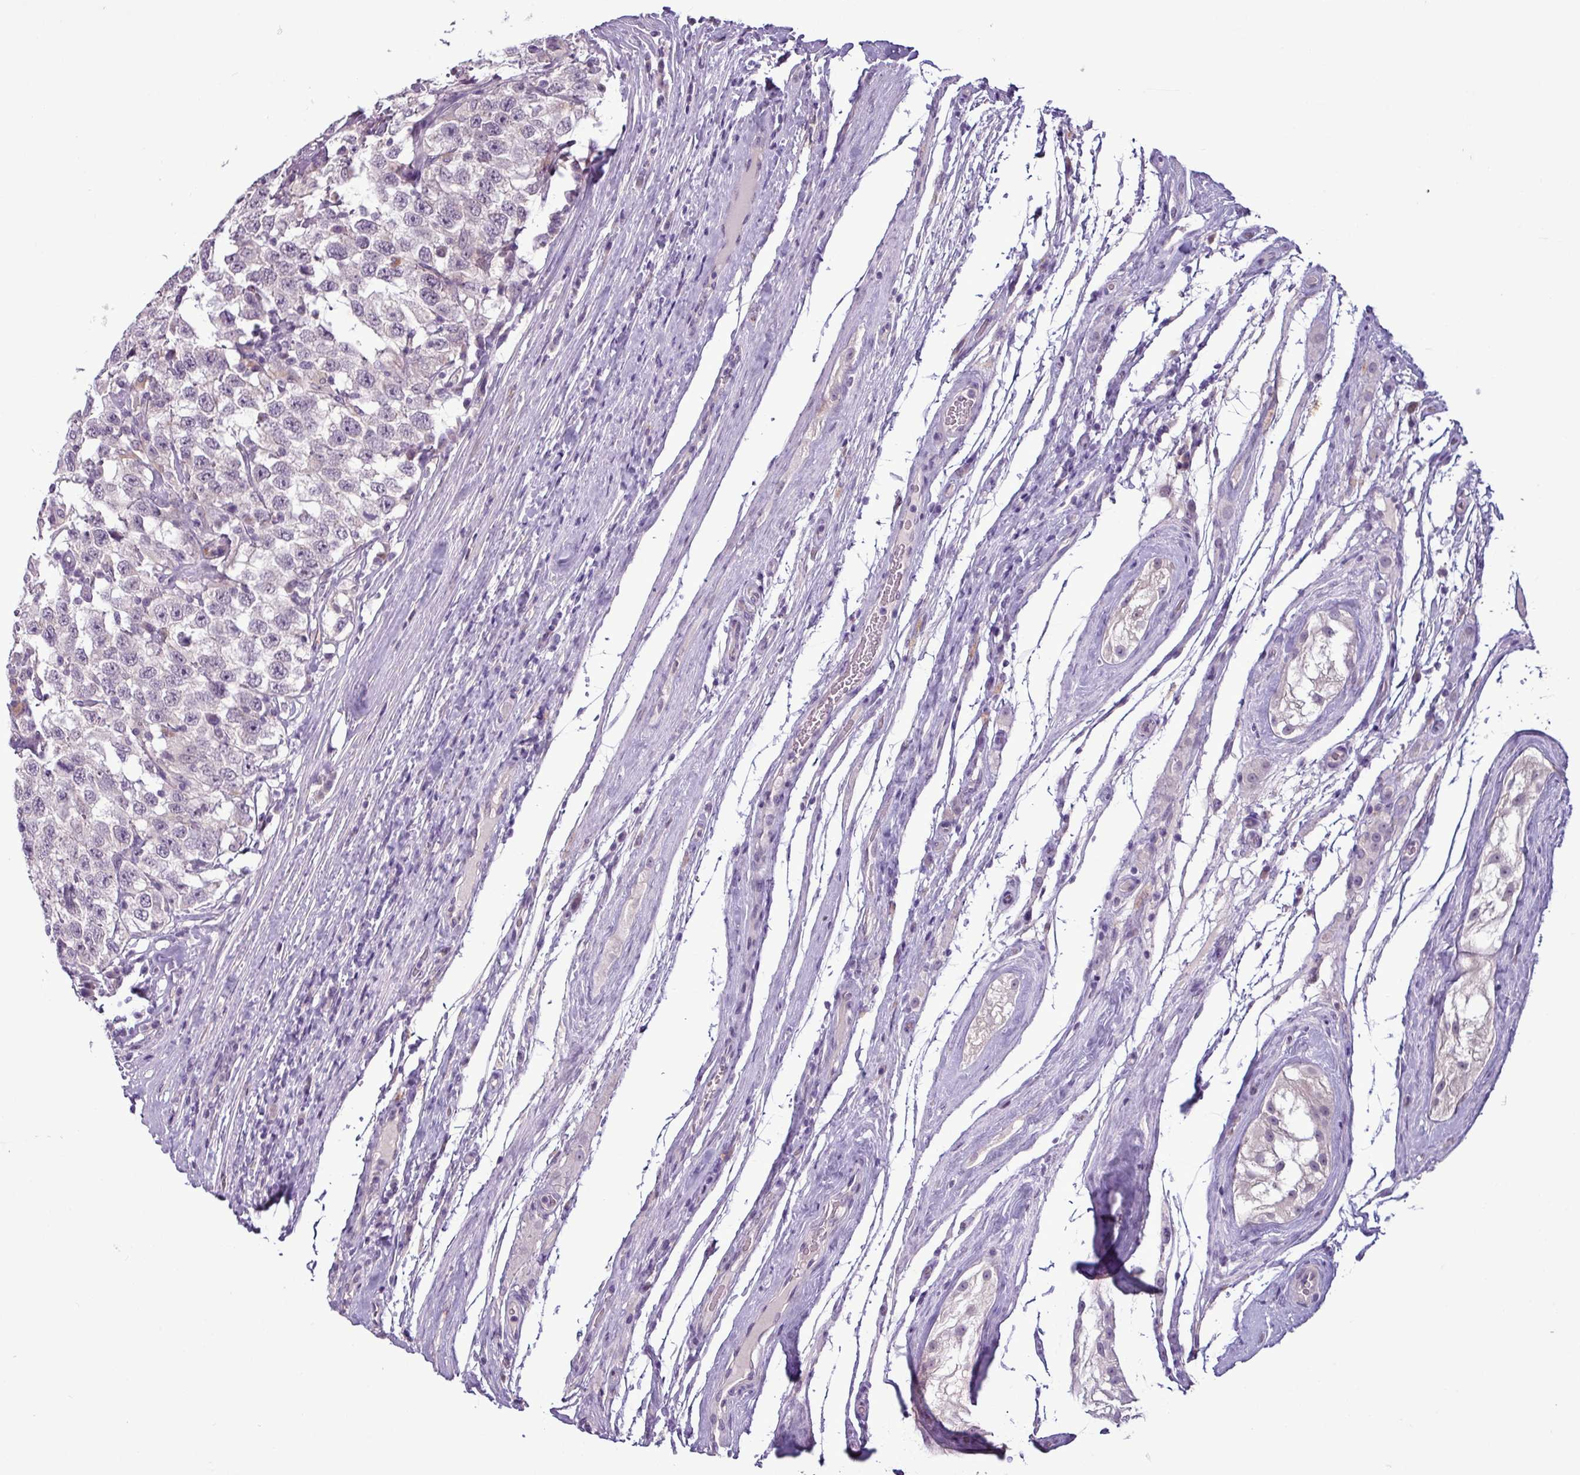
{"staining": {"intensity": "negative", "quantity": "none", "location": "none"}, "tissue": "testis cancer", "cell_type": "Tumor cells", "image_type": "cancer", "snomed": [{"axis": "morphology", "description": "Seminoma, NOS"}, {"axis": "topography", "description": "Testis"}], "caption": "High magnification brightfield microscopy of seminoma (testis) stained with DAB (3,3'-diaminobenzidine) (brown) and counterstained with hematoxylin (blue): tumor cells show no significant positivity.", "gene": "C9orf24", "patient": {"sex": "male", "age": 41}}